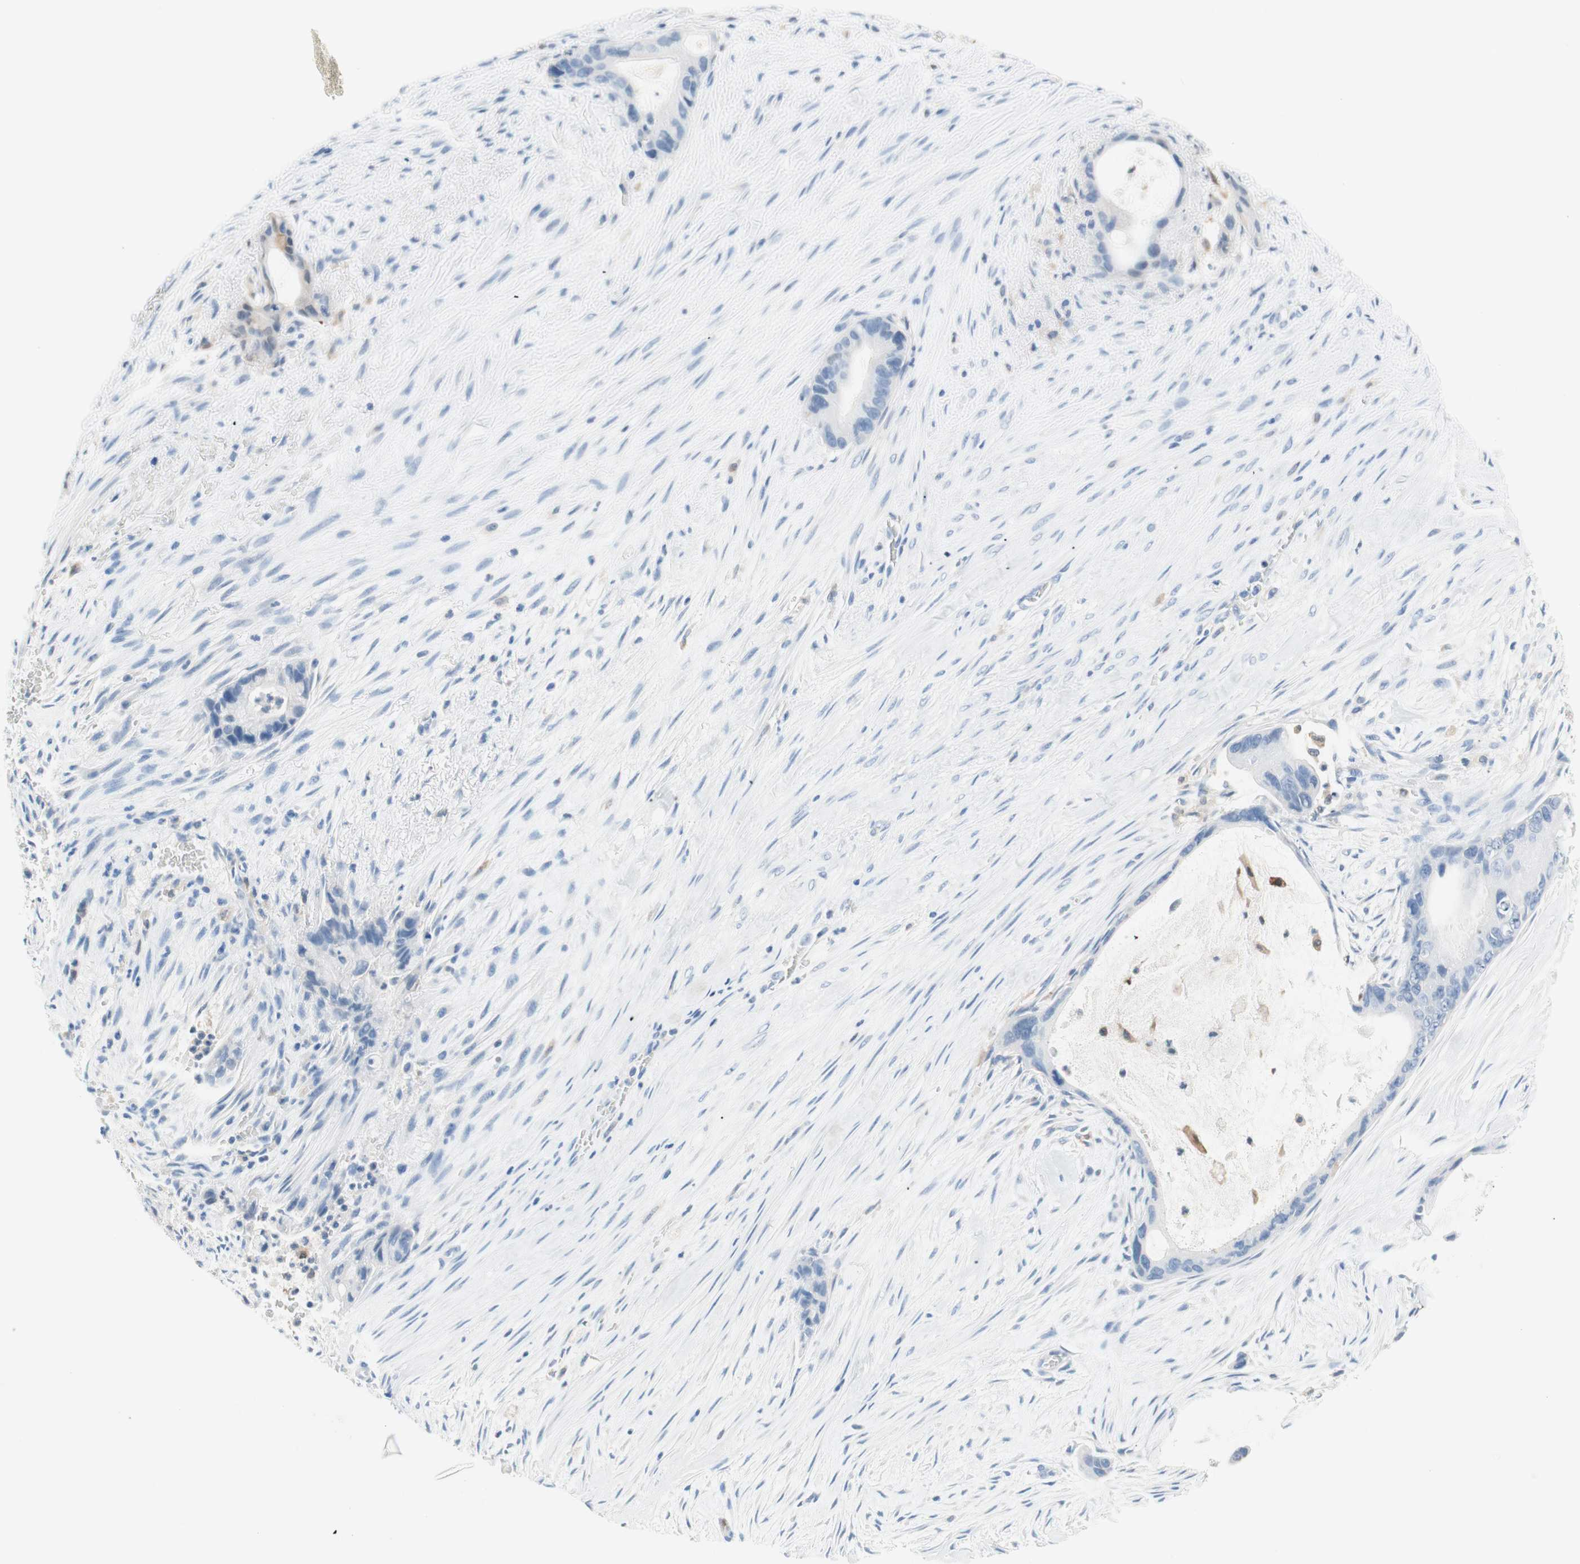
{"staining": {"intensity": "negative", "quantity": "none", "location": "none"}, "tissue": "liver cancer", "cell_type": "Tumor cells", "image_type": "cancer", "snomed": [{"axis": "morphology", "description": "Cholangiocarcinoma"}, {"axis": "topography", "description": "Liver"}], "caption": "Immunohistochemistry (IHC) histopathology image of liver cholangiocarcinoma stained for a protein (brown), which reveals no positivity in tumor cells.", "gene": "GLUL", "patient": {"sex": "female", "age": 55}}